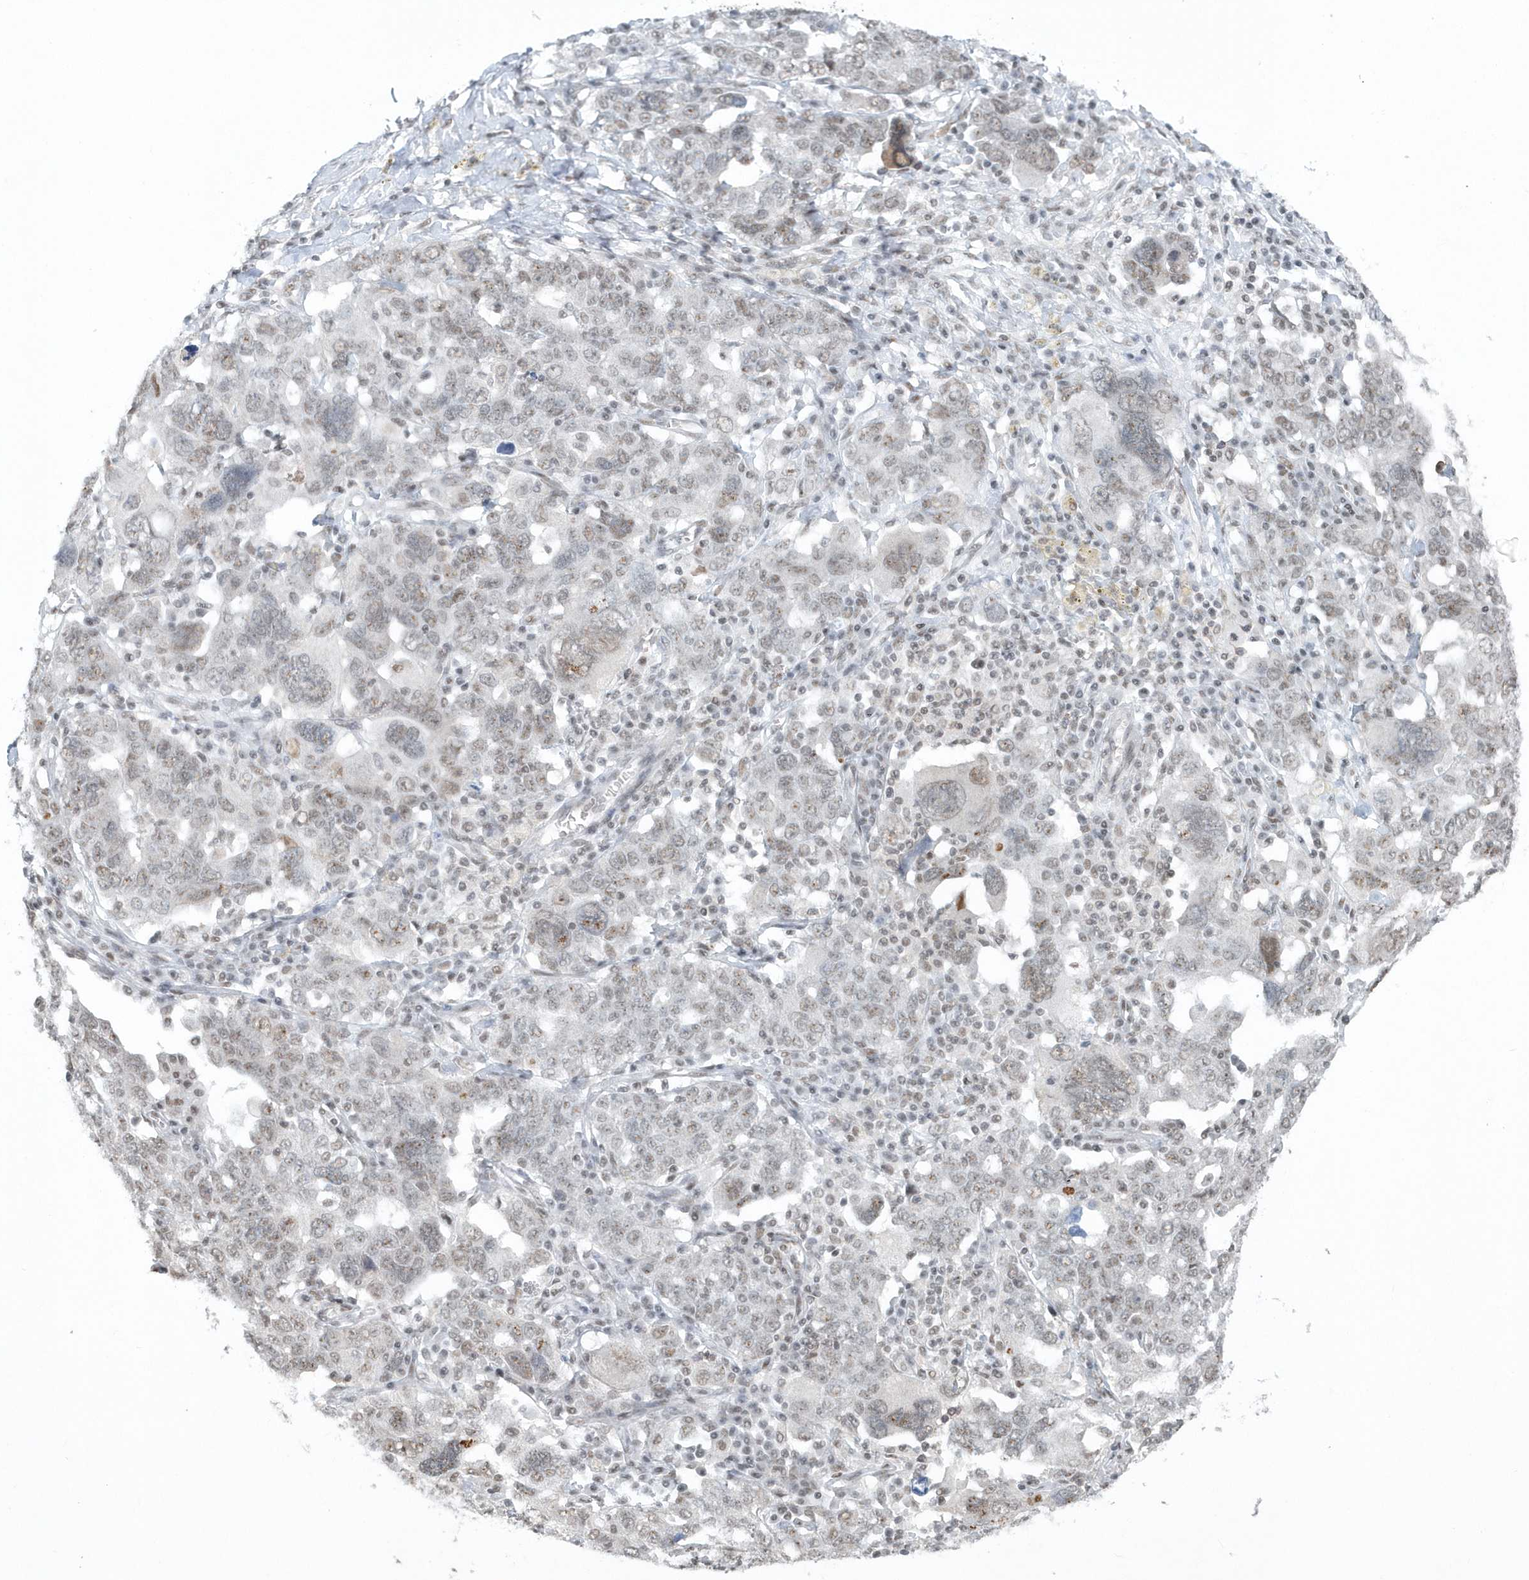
{"staining": {"intensity": "weak", "quantity": "25%-75%", "location": "nuclear"}, "tissue": "ovarian cancer", "cell_type": "Tumor cells", "image_type": "cancer", "snomed": [{"axis": "morphology", "description": "Carcinoma, endometroid"}, {"axis": "topography", "description": "Ovary"}], "caption": "Protein staining demonstrates weak nuclear expression in approximately 25%-75% of tumor cells in ovarian cancer (endometroid carcinoma).", "gene": "YTHDC1", "patient": {"sex": "female", "age": 62}}